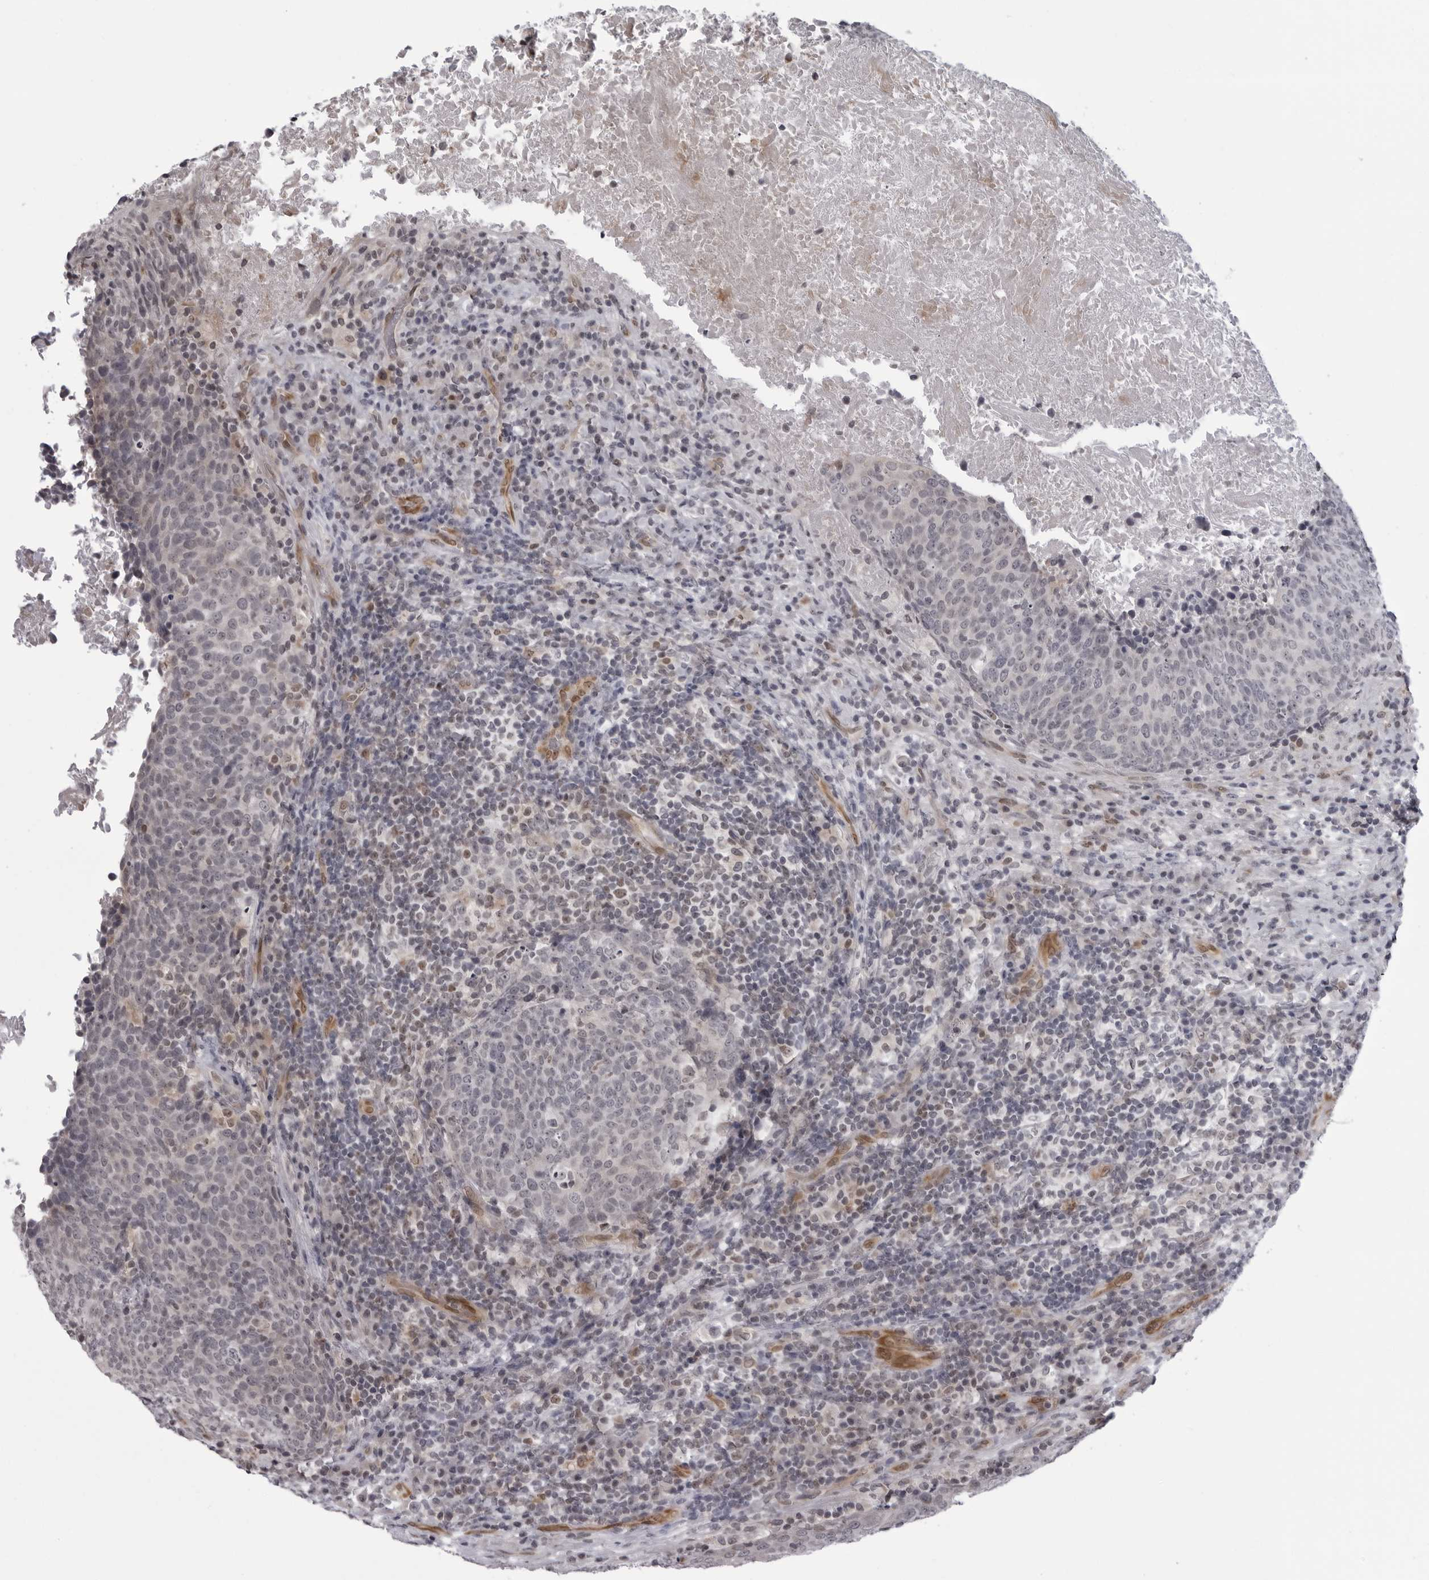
{"staining": {"intensity": "negative", "quantity": "none", "location": "none"}, "tissue": "head and neck cancer", "cell_type": "Tumor cells", "image_type": "cancer", "snomed": [{"axis": "morphology", "description": "Squamous cell carcinoma, NOS"}, {"axis": "morphology", "description": "Squamous cell carcinoma, metastatic, NOS"}, {"axis": "topography", "description": "Lymph node"}, {"axis": "topography", "description": "Head-Neck"}], "caption": "A photomicrograph of head and neck cancer (metastatic squamous cell carcinoma) stained for a protein exhibits no brown staining in tumor cells.", "gene": "MAPK12", "patient": {"sex": "male", "age": 62}}